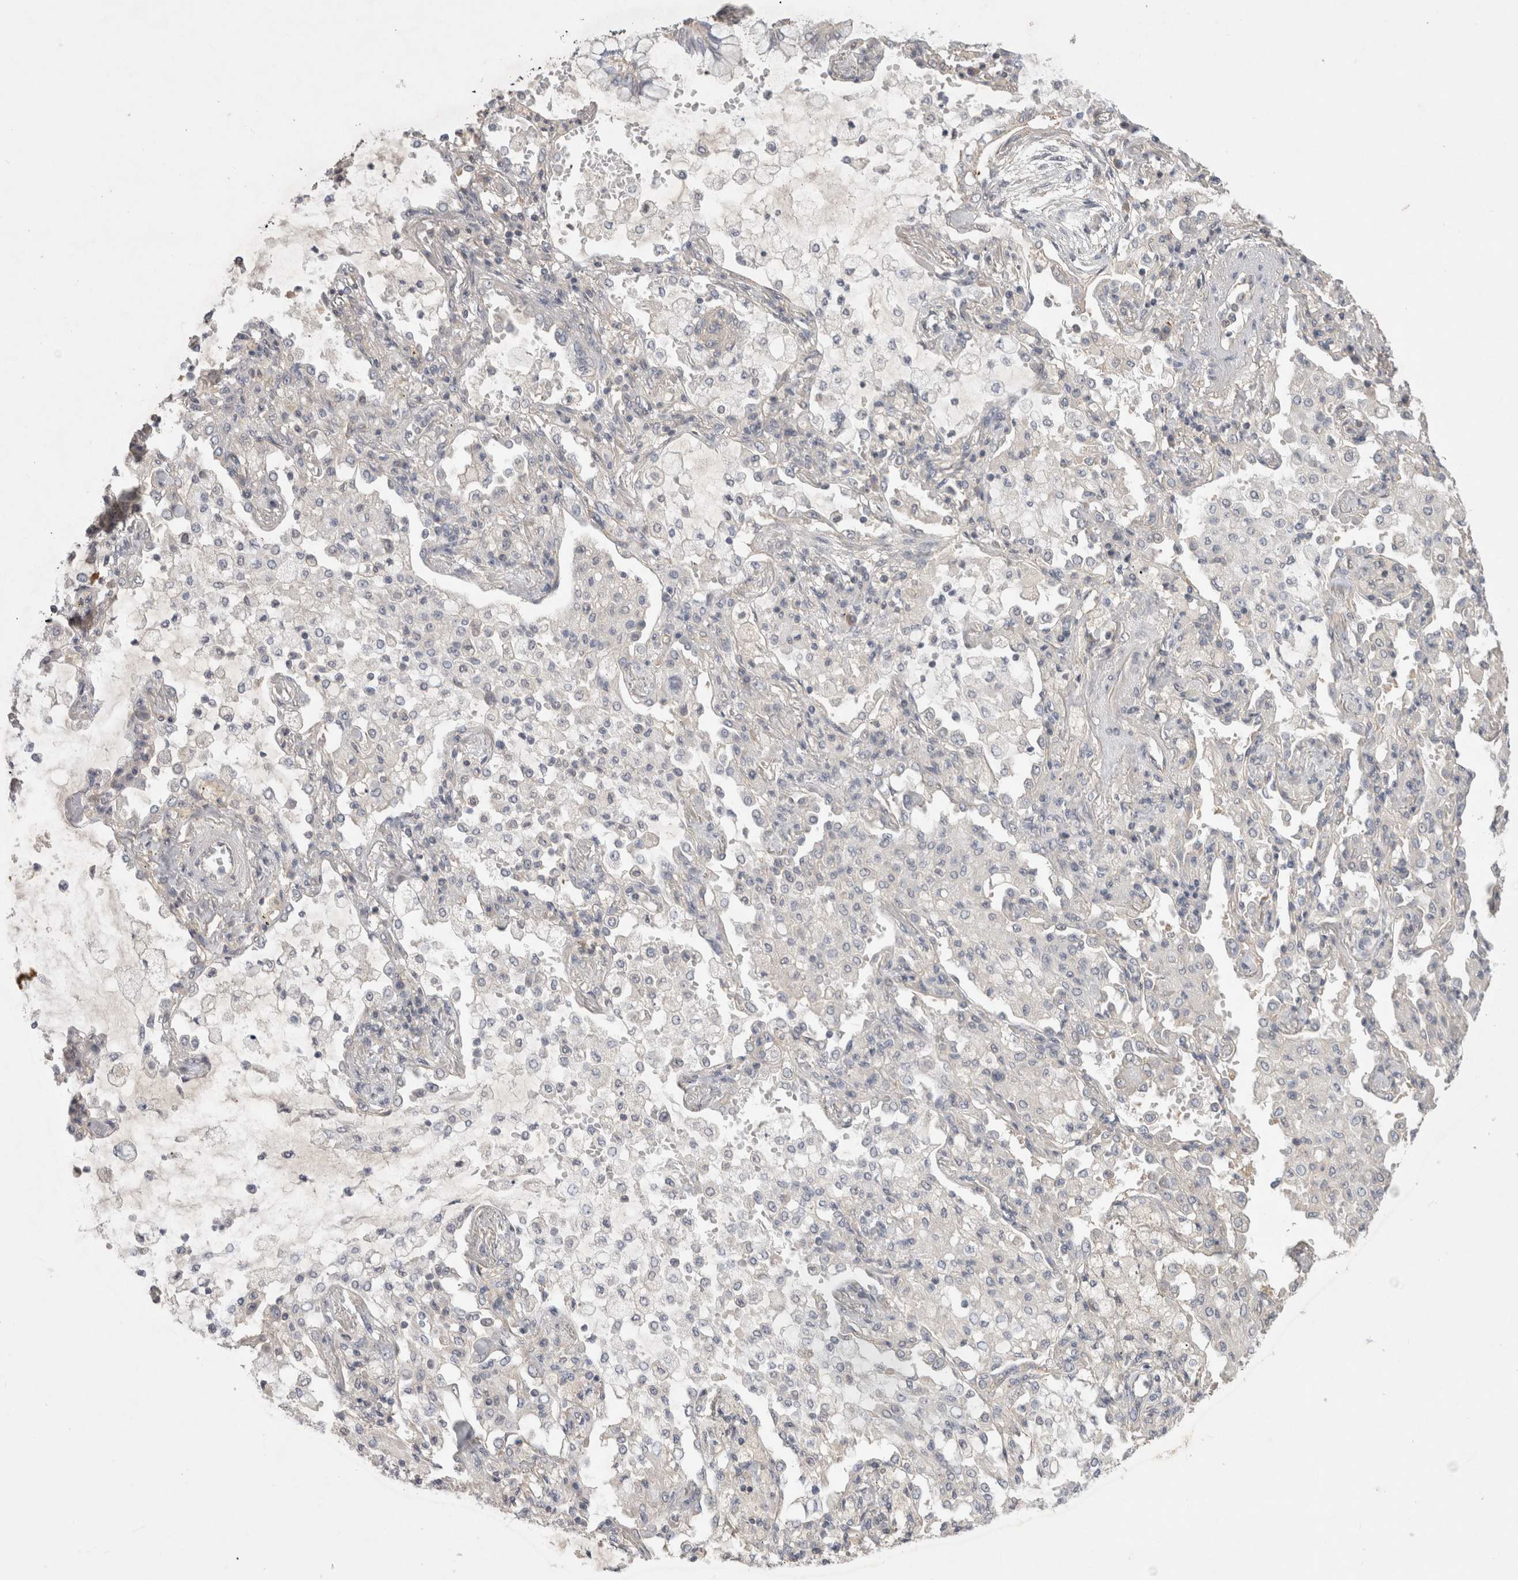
{"staining": {"intensity": "negative", "quantity": "none", "location": "none"}, "tissue": "lung cancer", "cell_type": "Tumor cells", "image_type": "cancer", "snomed": [{"axis": "morphology", "description": "Adenocarcinoma, NOS"}, {"axis": "topography", "description": "Lung"}], "caption": "An IHC histopathology image of adenocarcinoma (lung) is shown. There is no staining in tumor cells of adenocarcinoma (lung).", "gene": "CERS3", "patient": {"sex": "female", "age": 70}}